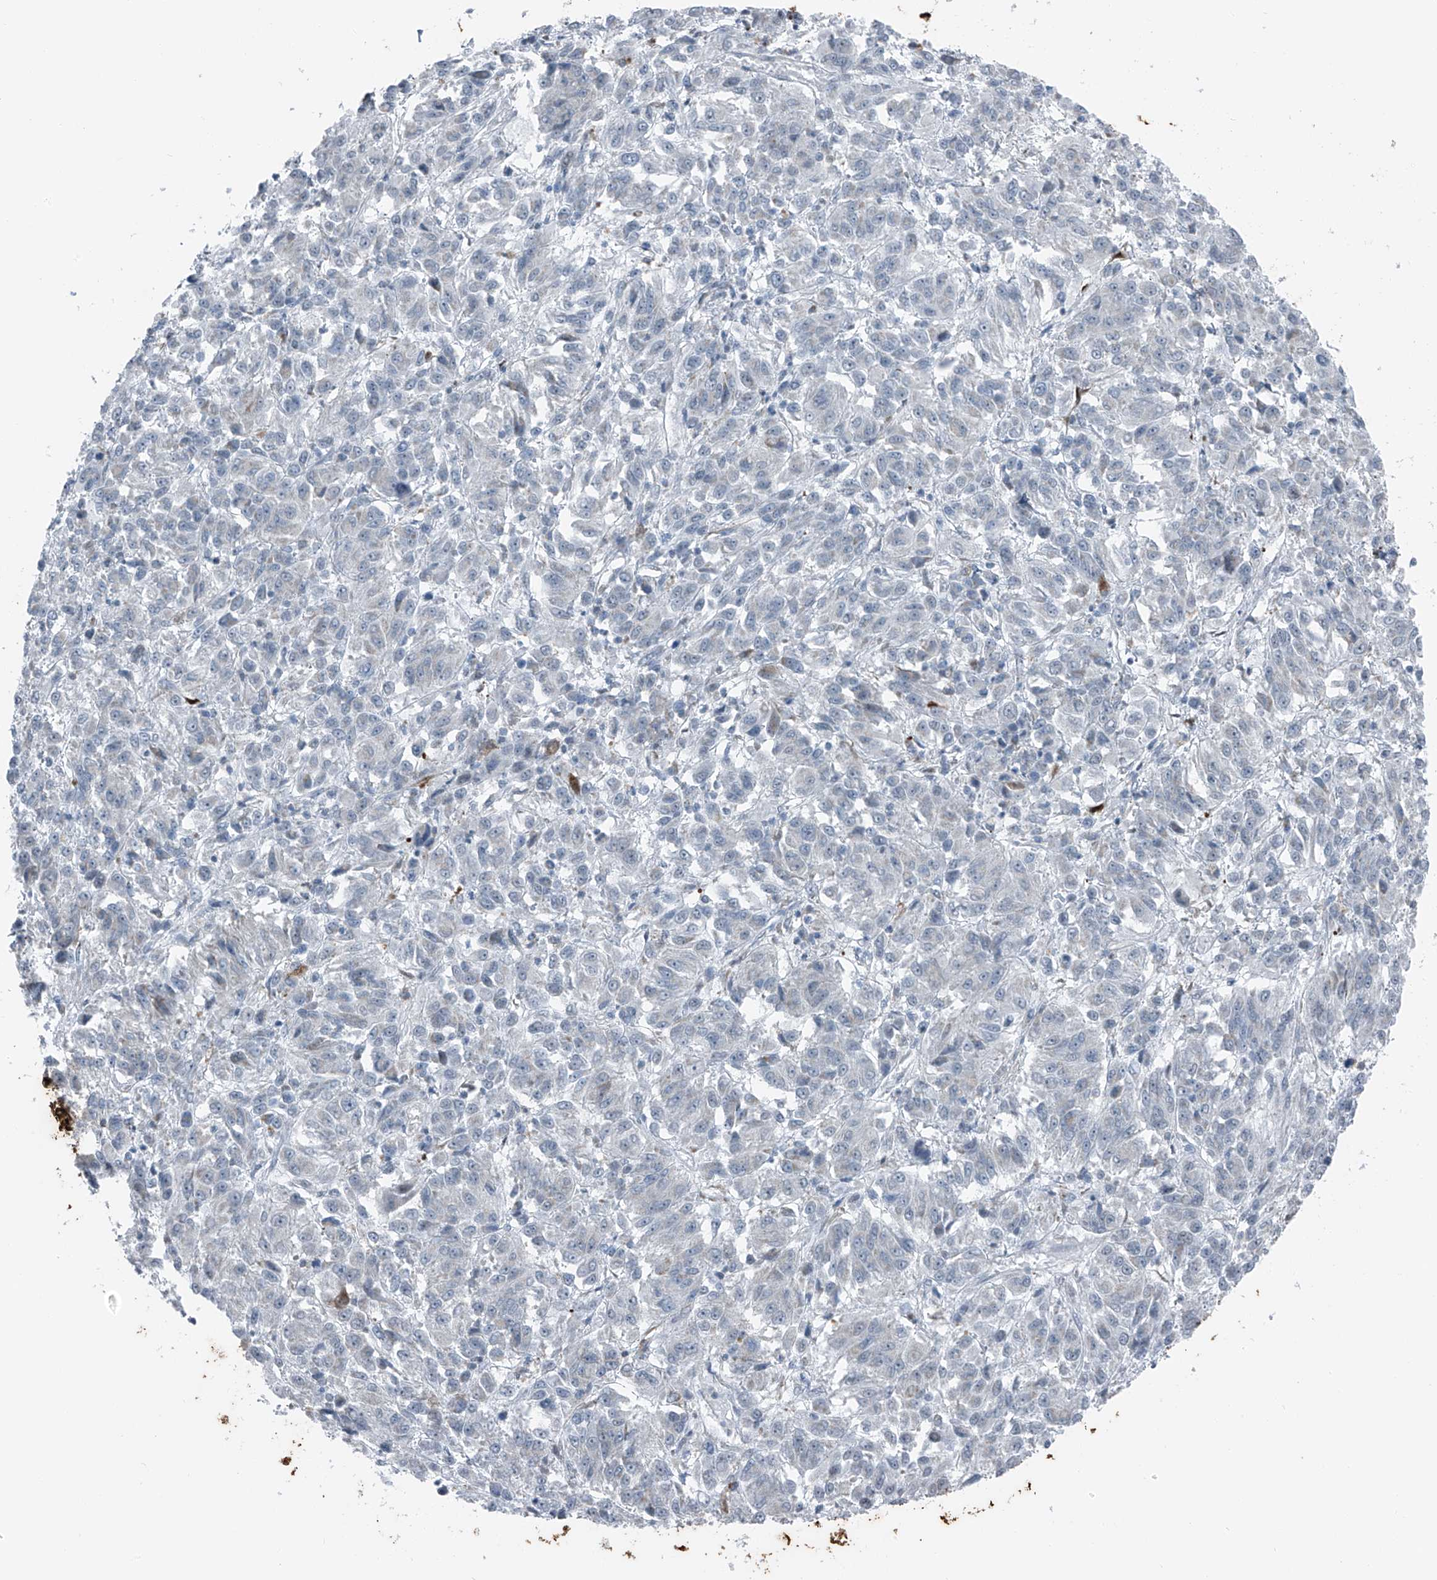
{"staining": {"intensity": "negative", "quantity": "none", "location": "none"}, "tissue": "melanoma", "cell_type": "Tumor cells", "image_type": "cancer", "snomed": [{"axis": "morphology", "description": "Malignant melanoma, Metastatic site"}, {"axis": "topography", "description": "Lung"}], "caption": "This is an immunohistochemistry photomicrograph of melanoma. There is no expression in tumor cells.", "gene": "DYRK1B", "patient": {"sex": "male", "age": 64}}